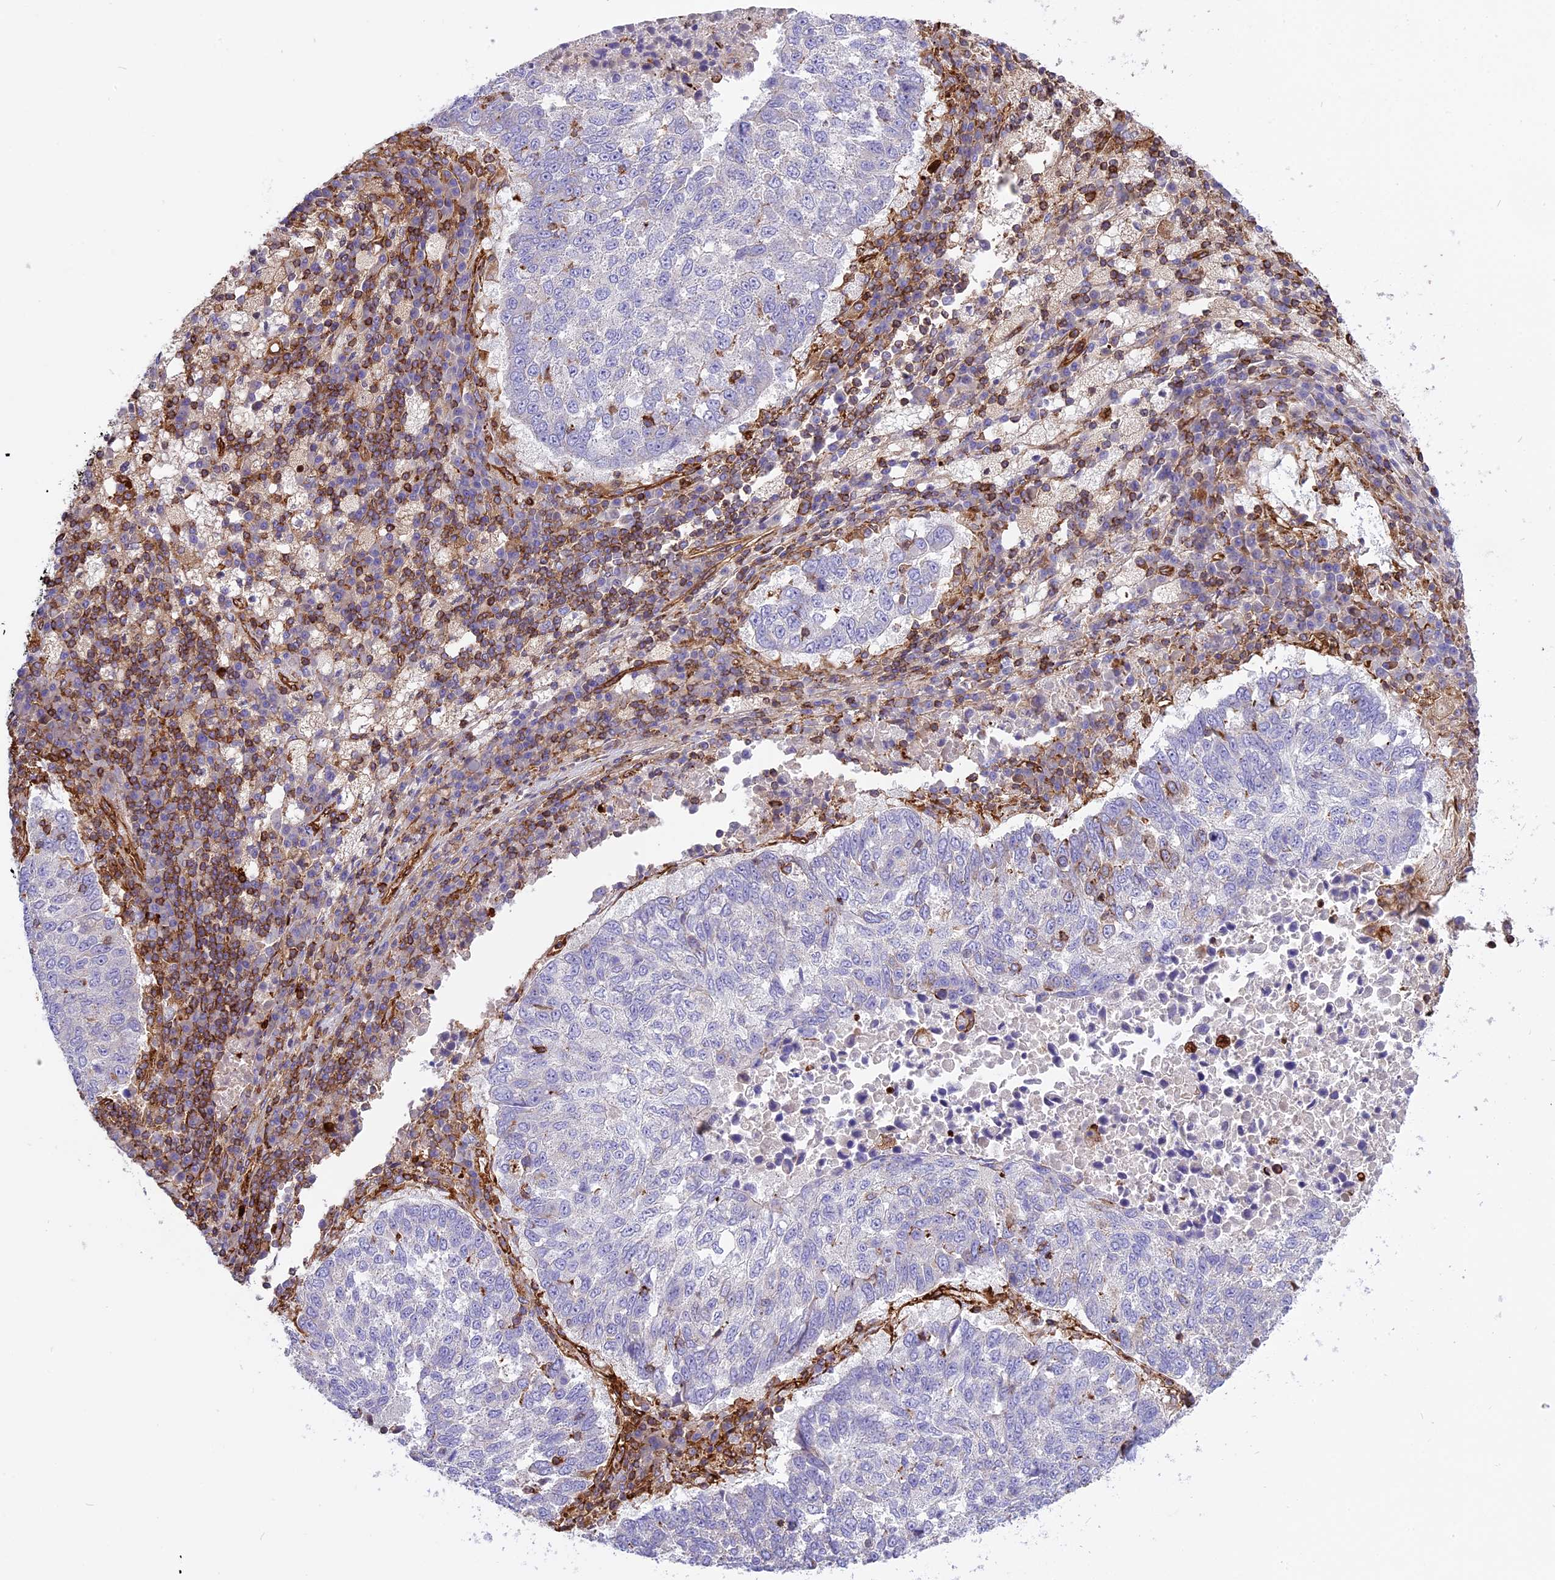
{"staining": {"intensity": "negative", "quantity": "none", "location": "none"}, "tissue": "lung cancer", "cell_type": "Tumor cells", "image_type": "cancer", "snomed": [{"axis": "morphology", "description": "Squamous cell carcinoma, NOS"}, {"axis": "topography", "description": "Lung"}], "caption": "The histopathology image exhibits no staining of tumor cells in lung cancer.", "gene": "CD99L2", "patient": {"sex": "male", "age": 73}}